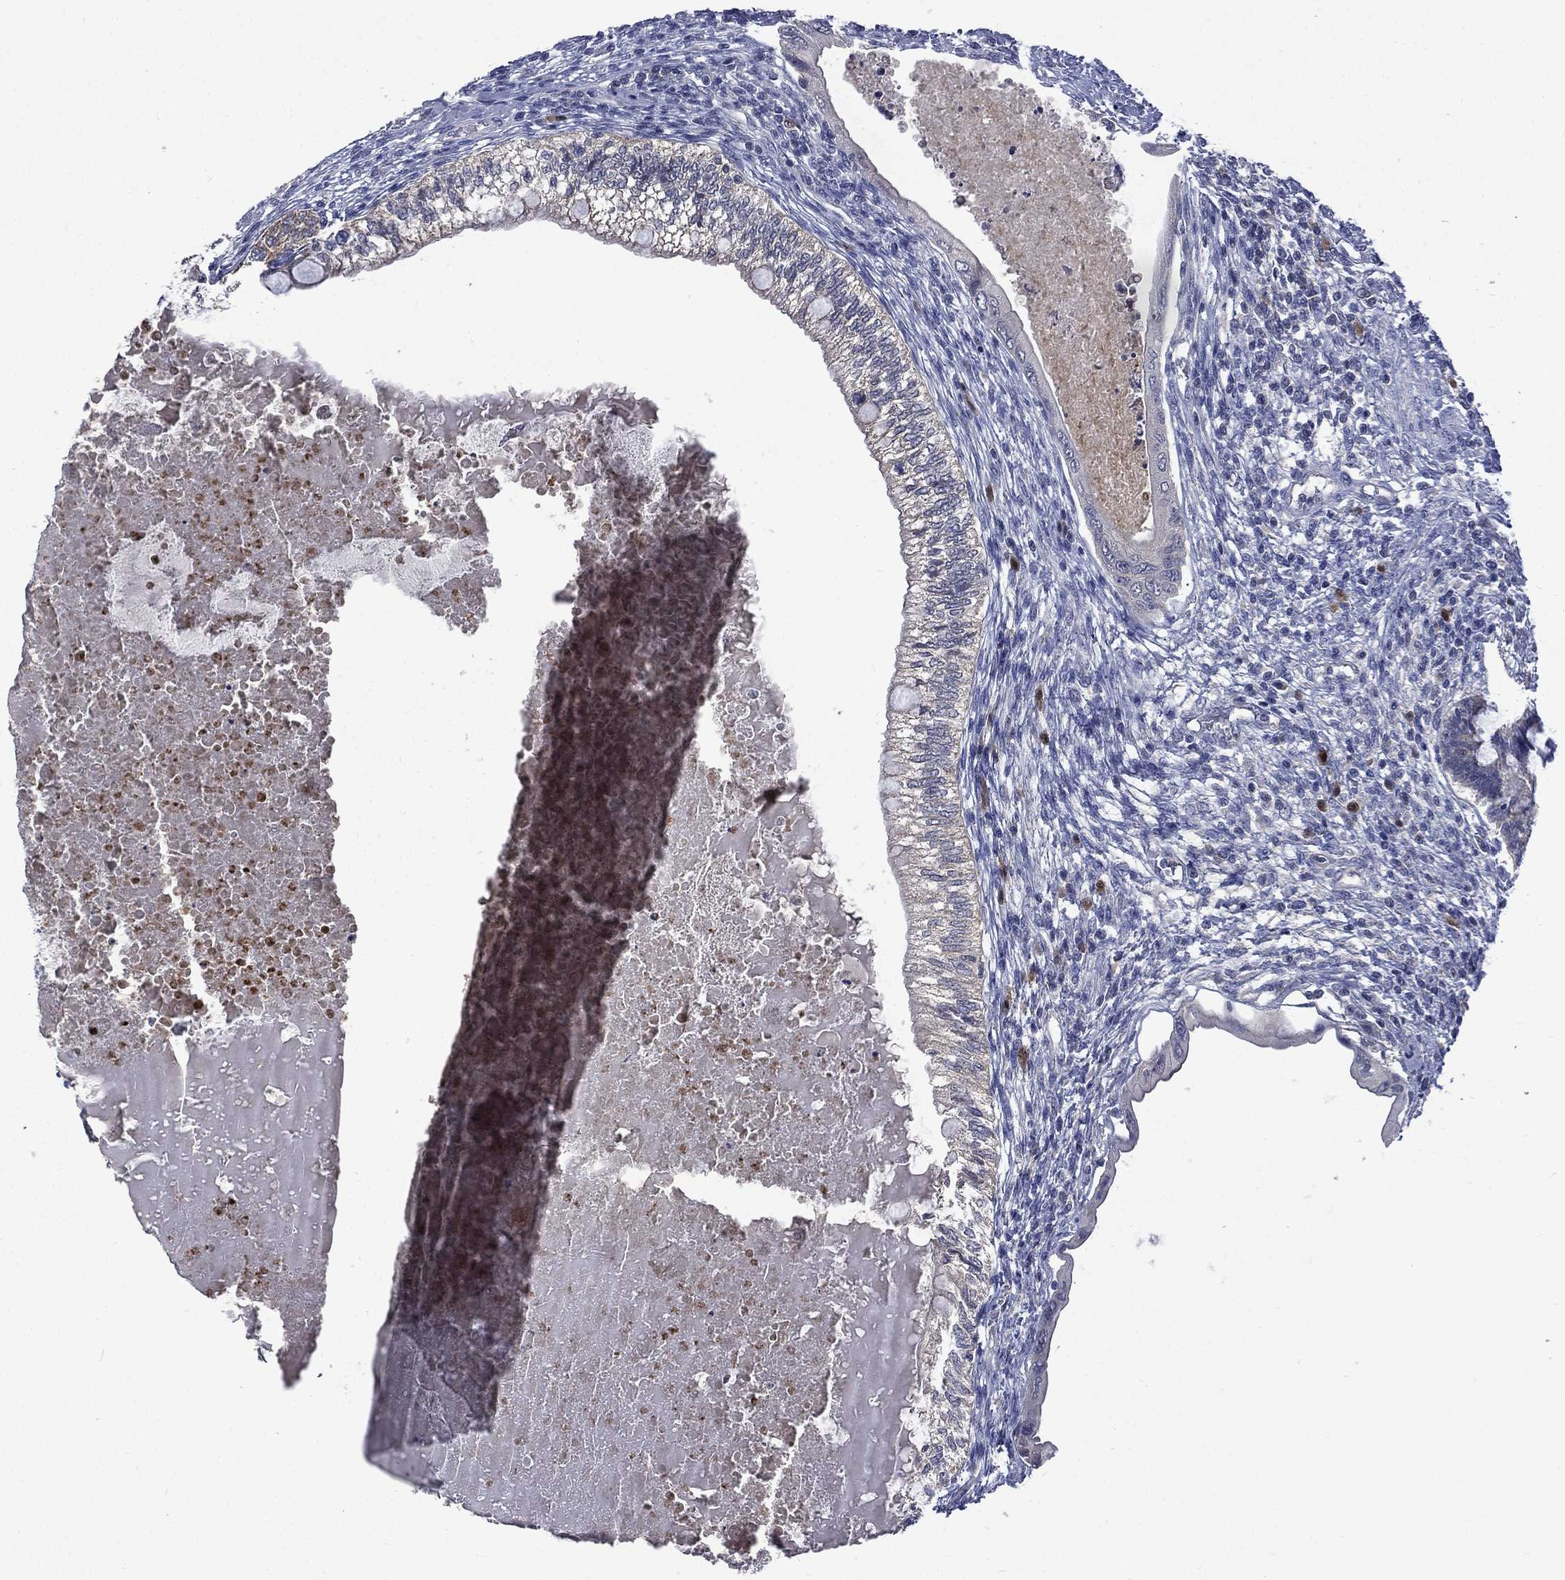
{"staining": {"intensity": "negative", "quantity": "none", "location": "none"}, "tissue": "testis cancer", "cell_type": "Tumor cells", "image_type": "cancer", "snomed": [{"axis": "morphology", "description": "Seminoma, NOS"}, {"axis": "morphology", "description": "Carcinoma, Embryonal, NOS"}, {"axis": "topography", "description": "Testis"}], "caption": "Testis seminoma was stained to show a protein in brown. There is no significant expression in tumor cells.", "gene": "CA12", "patient": {"sex": "male", "age": 41}}